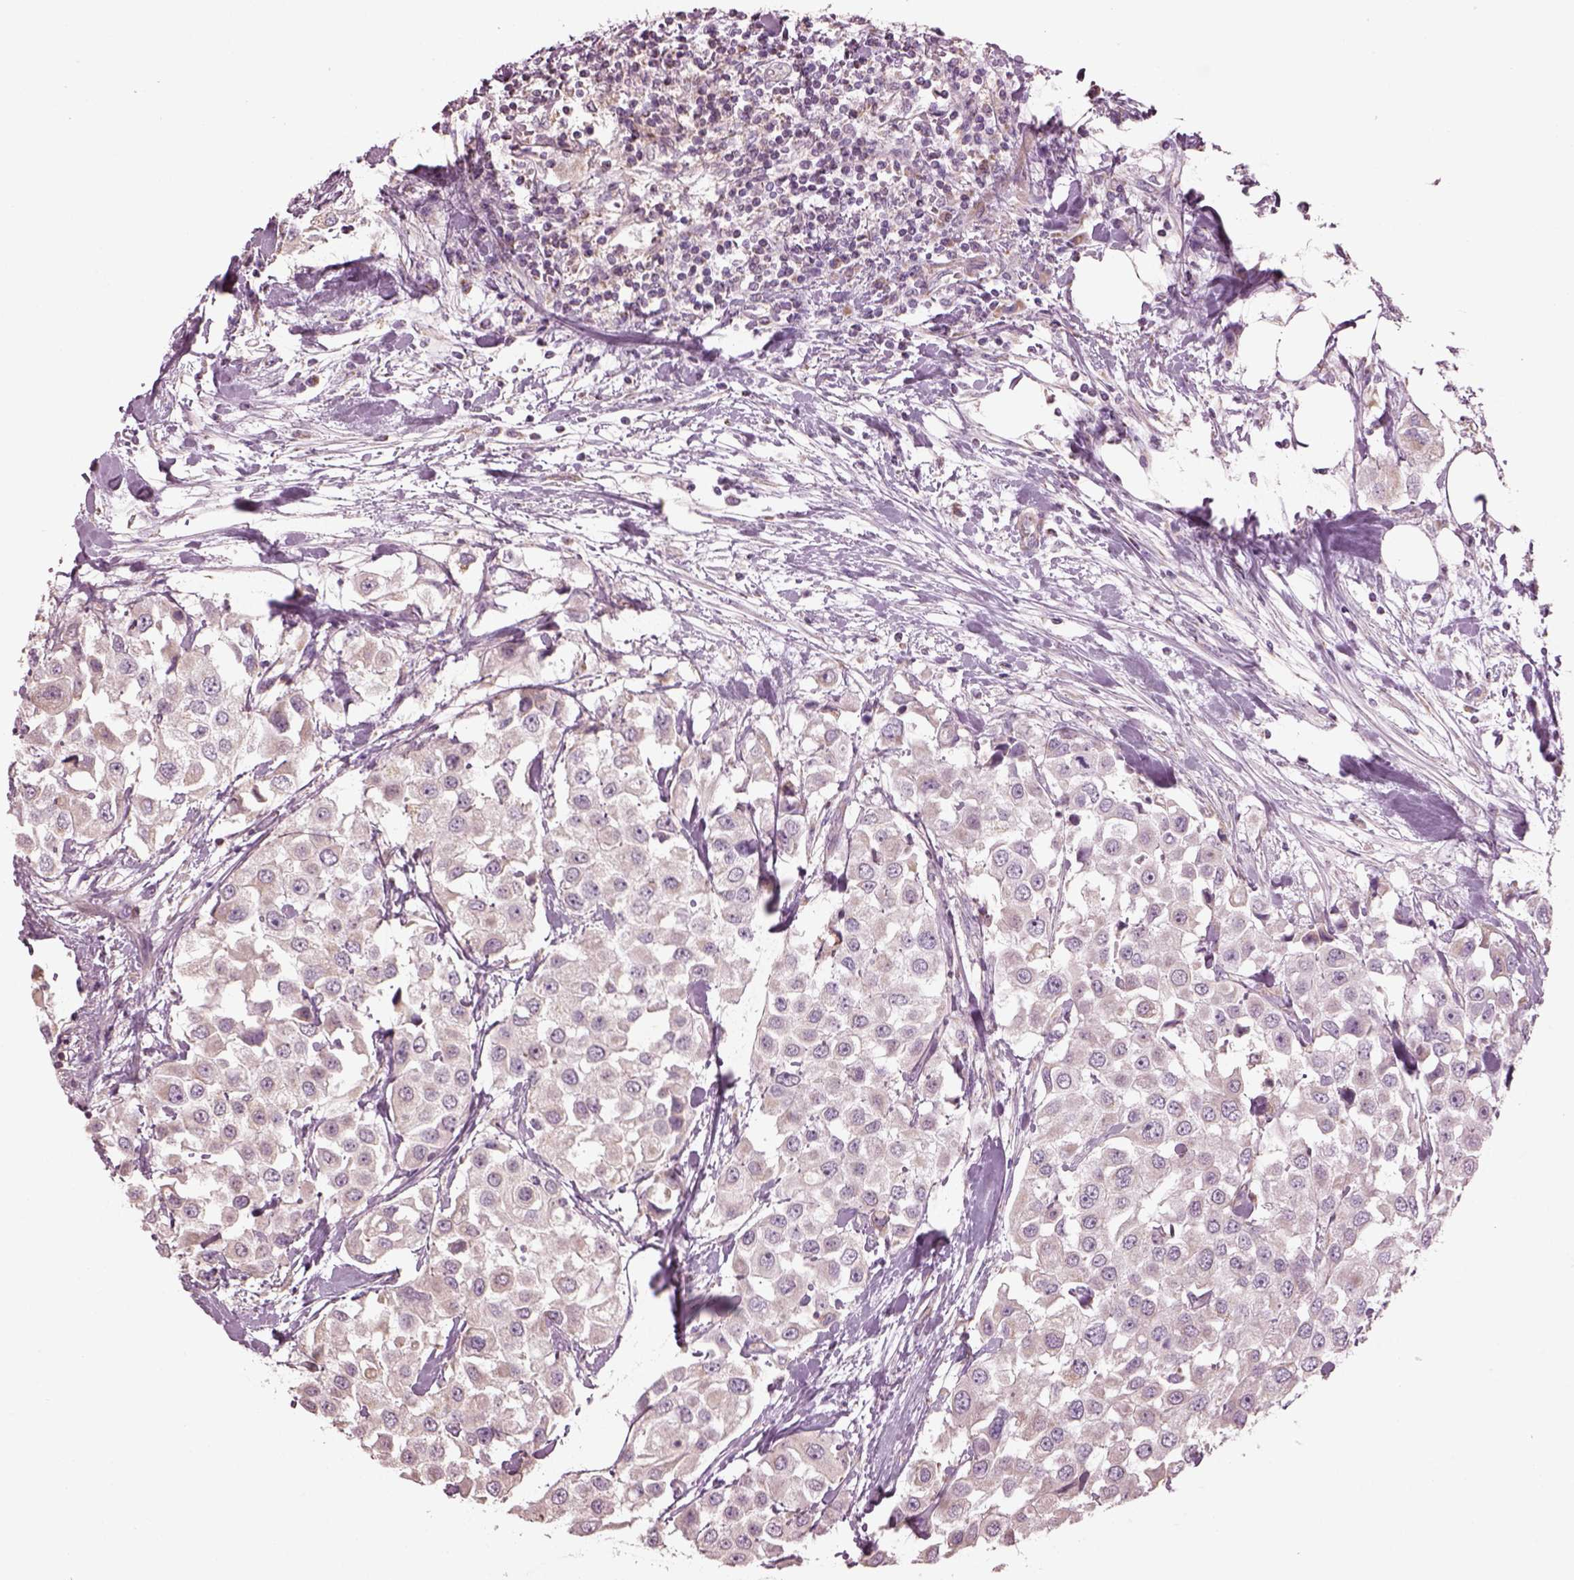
{"staining": {"intensity": "weak", "quantity": "<25%", "location": "cytoplasmic/membranous"}, "tissue": "urothelial cancer", "cell_type": "Tumor cells", "image_type": "cancer", "snomed": [{"axis": "morphology", "description": "Urothelial carcinoma, High grade"}, {"axis": "topography", "description": "Urinary bladder"}], "caption": "IHC of high-grade urothelial carcinoma shows no positivity in tumor cells.", "gene": "SPATA7", "patient": {"sex": "female", "age": 64}}